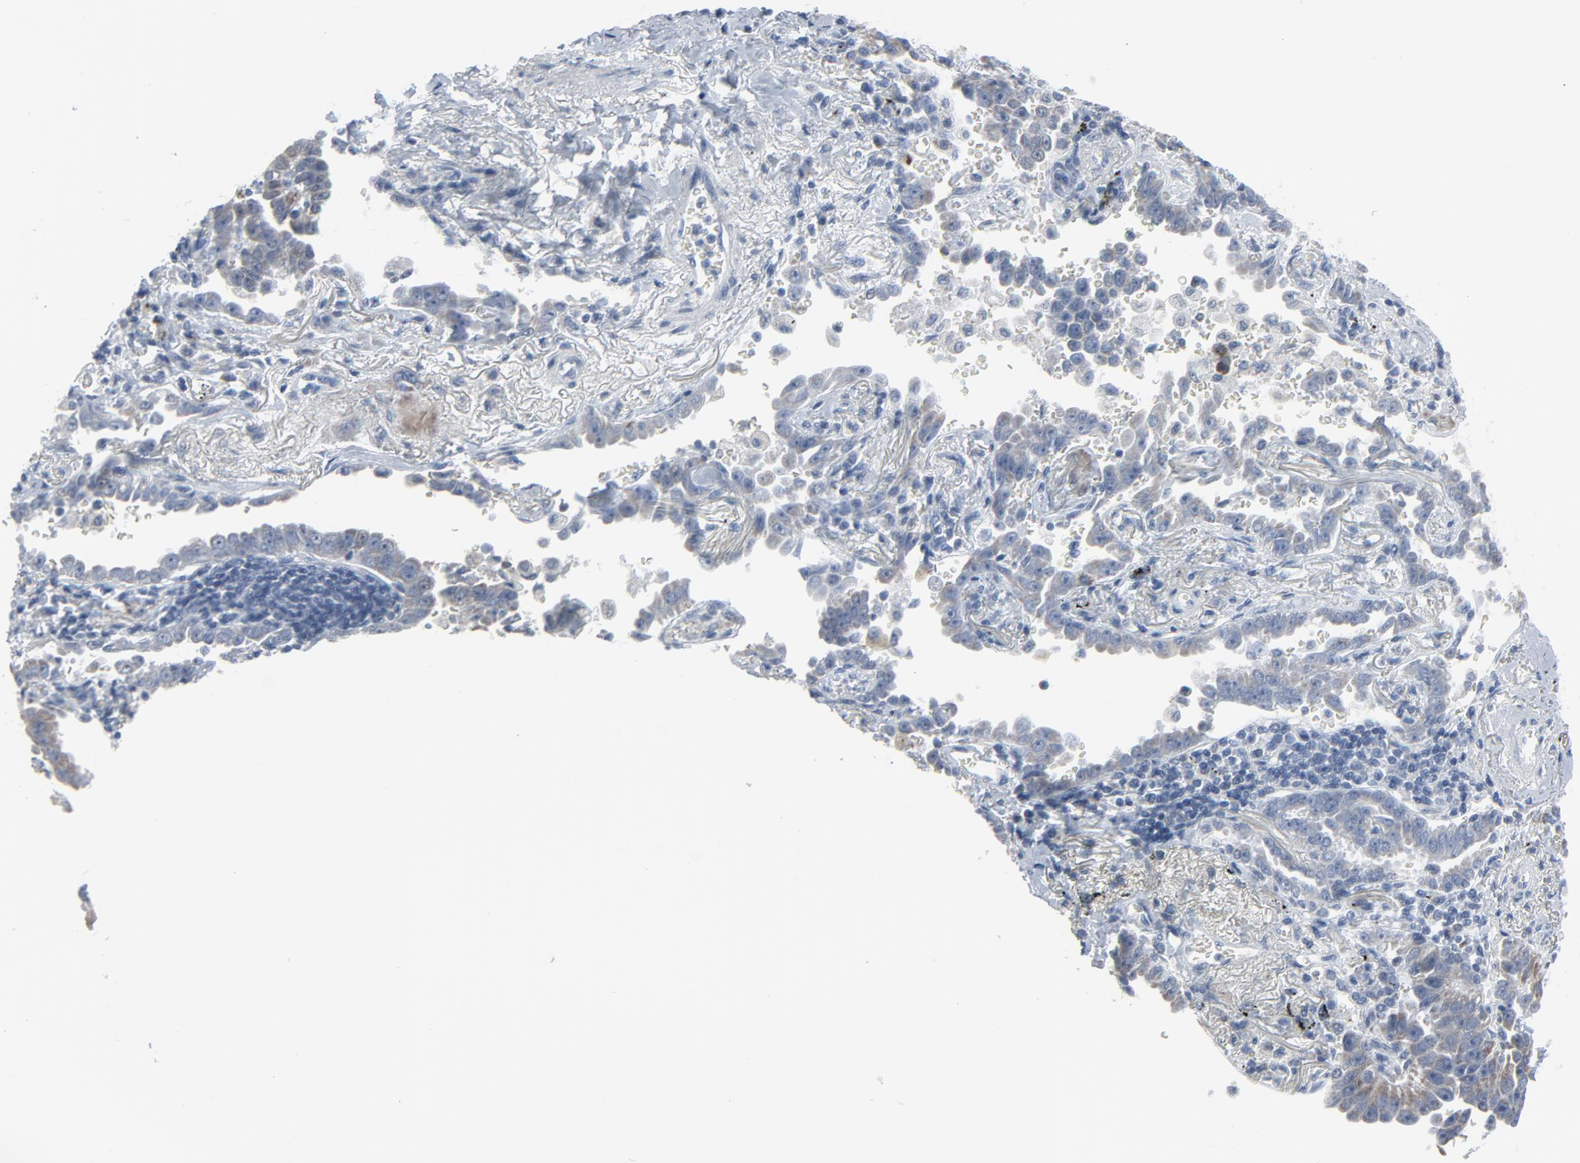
{"staining": {"intensity": "negative", "quantity": "none", "location": "none"}, "tissue": "lung cancer", "cell_type": "Tumor cells", "image_type": "cancer", "snomed": [{"axis": "morphology", "description": "Adenocarcinoma, NOS"}, {"axis": "topography", "description": "Lung"}], "caption": "Immunohistochemical staining of human adenocarcinoma (lung) demonstrates no significant staining in tumor cells. (Brightfield microscopy of DAB immunohistochemistry at high magnification).", "gene": "GPX2", "patient": {"sex": "female", "age": 64}}